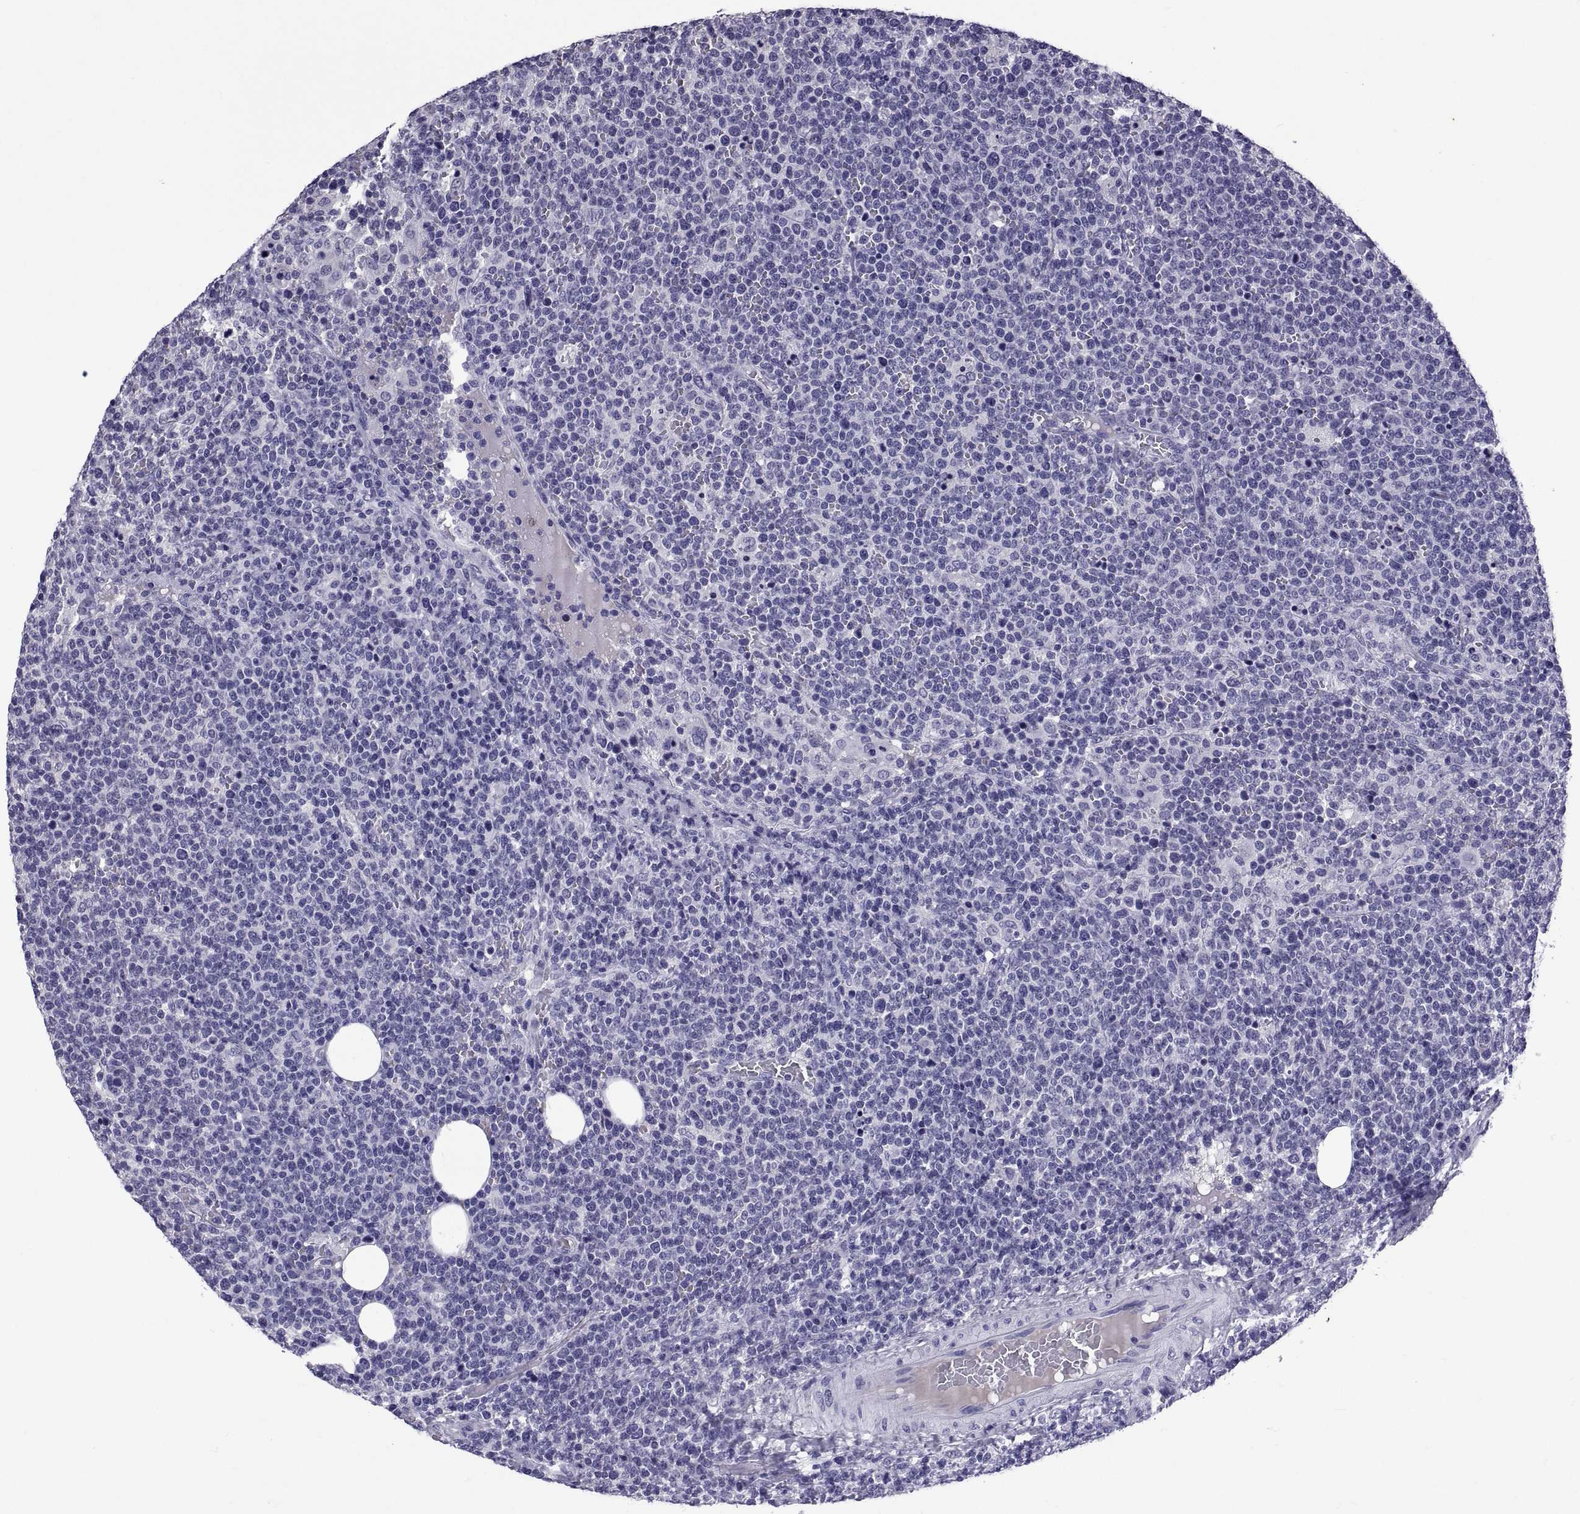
{"staining": {"intensity": "negative", "quantity": "none", "location": "none"}, "tissue": "lymphoma", "cell_type": "Tumor cells", "image_type": "cancer", "snomed": [{"axis": "morphology", "description": "Malignant lymphoma, non-Hodgkin's type, High grade"}, {"axis": "topography", "description": "Lymph node"}], "caption": "This image is of lymphoma stained with IHC to label a protein in brown with the nuclei are counter-stained blue. There is no expression in tumor cells.", "gene": "TGFBR3L", "patient": {"sex": "male", "age": 61}}